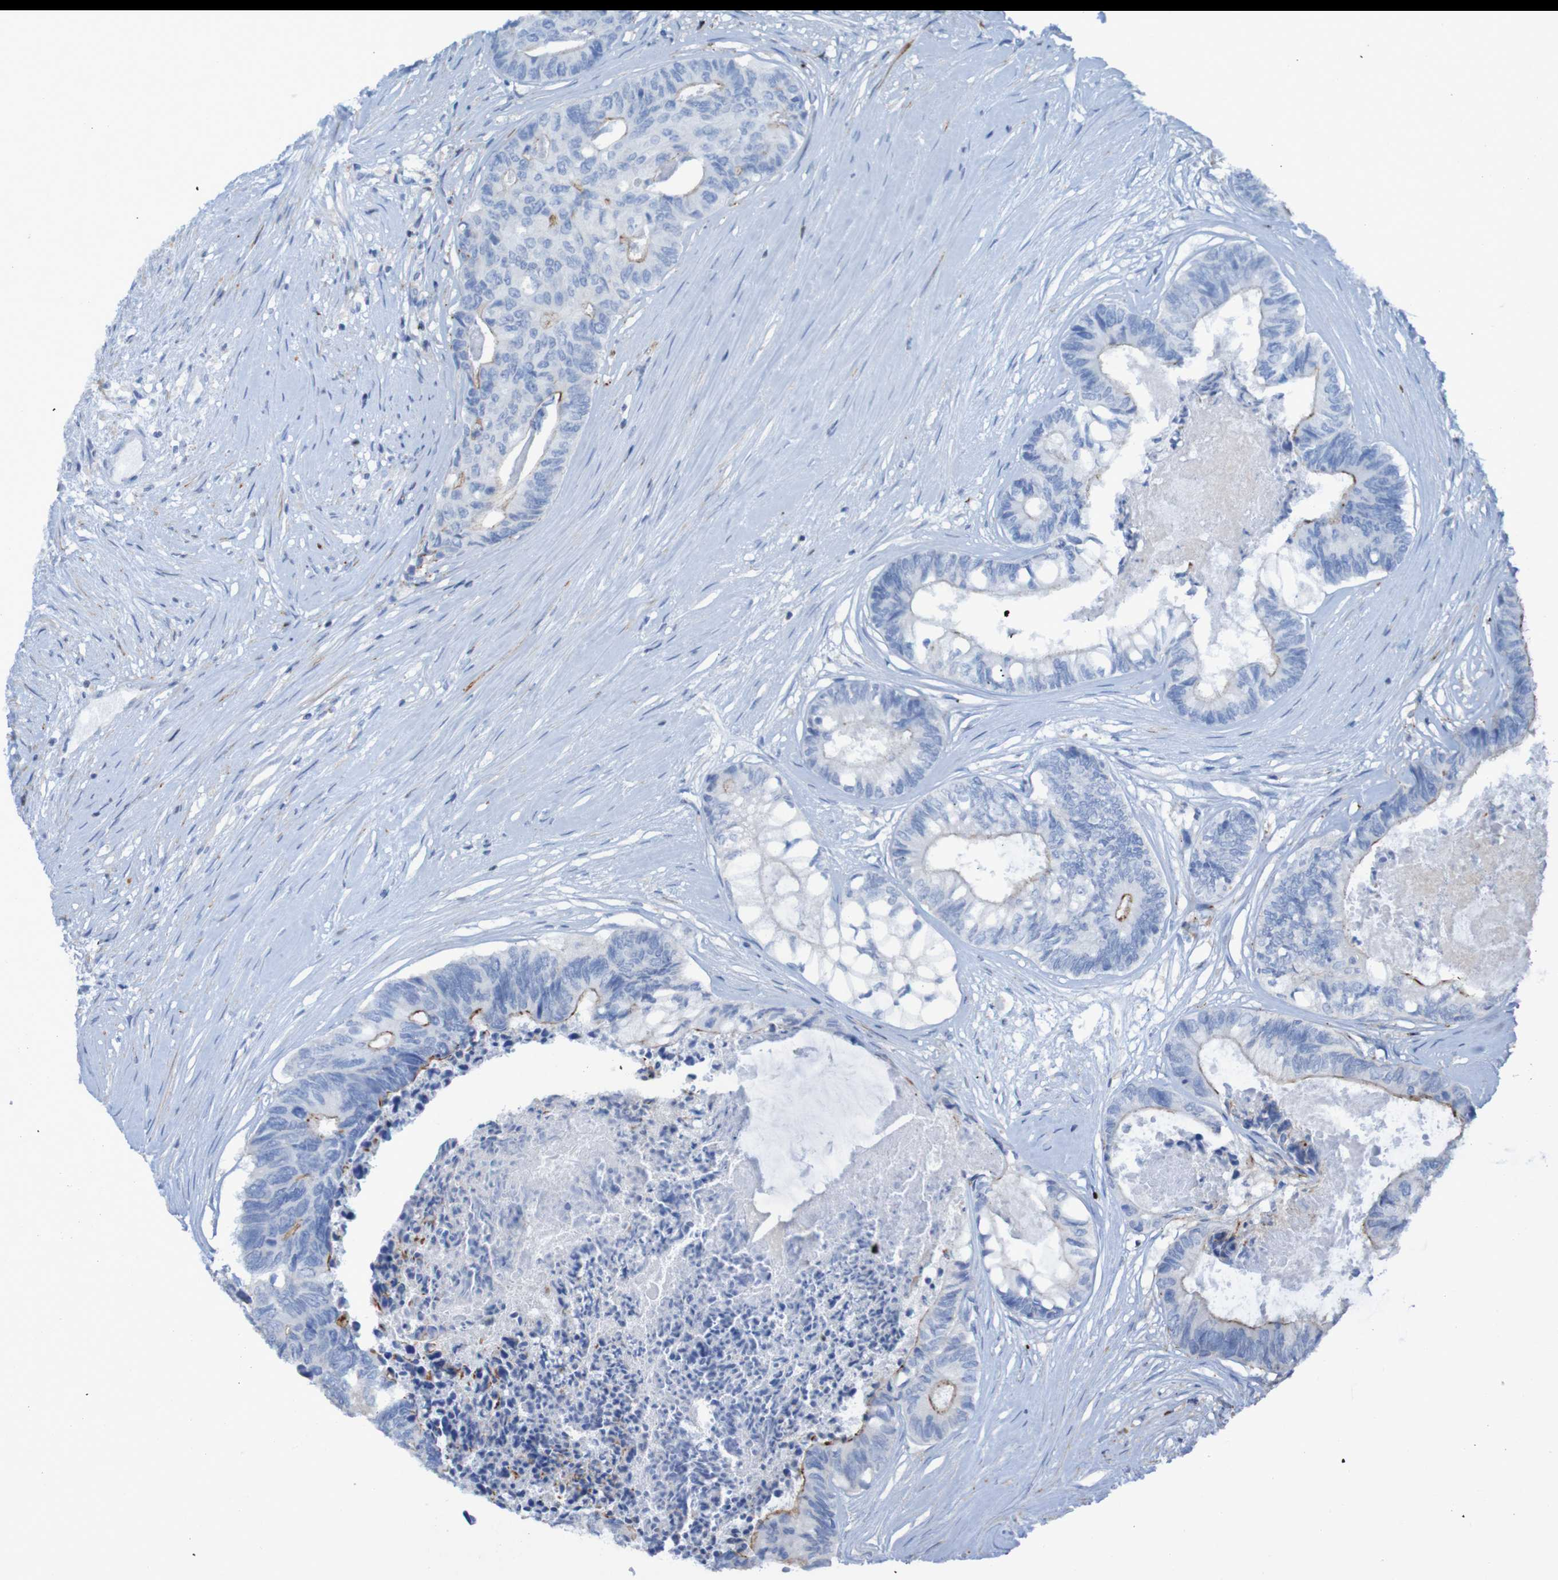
{"staining": {"intensity": "moderate", "quantity": "<25%", "location": "cytoplasmic/membranous"}, "tissue": "colorectal cancer", "cell_type": "Tumor cells", "image_type": "cancer", "snomed": [{"axis": "morphology", "description": "Adenocarcinoma, NOS"}, {"axis": "topography", "description": "Rectum"}], "caption": "Protein analysis of colorectal cancer (adenocarcinoma) tissue reveals moderate cytoplasmic/membranous positivity in about <25% of tumor cells.", "gene": "RNF182", "patient": {"sex": "male", "age": 63}}